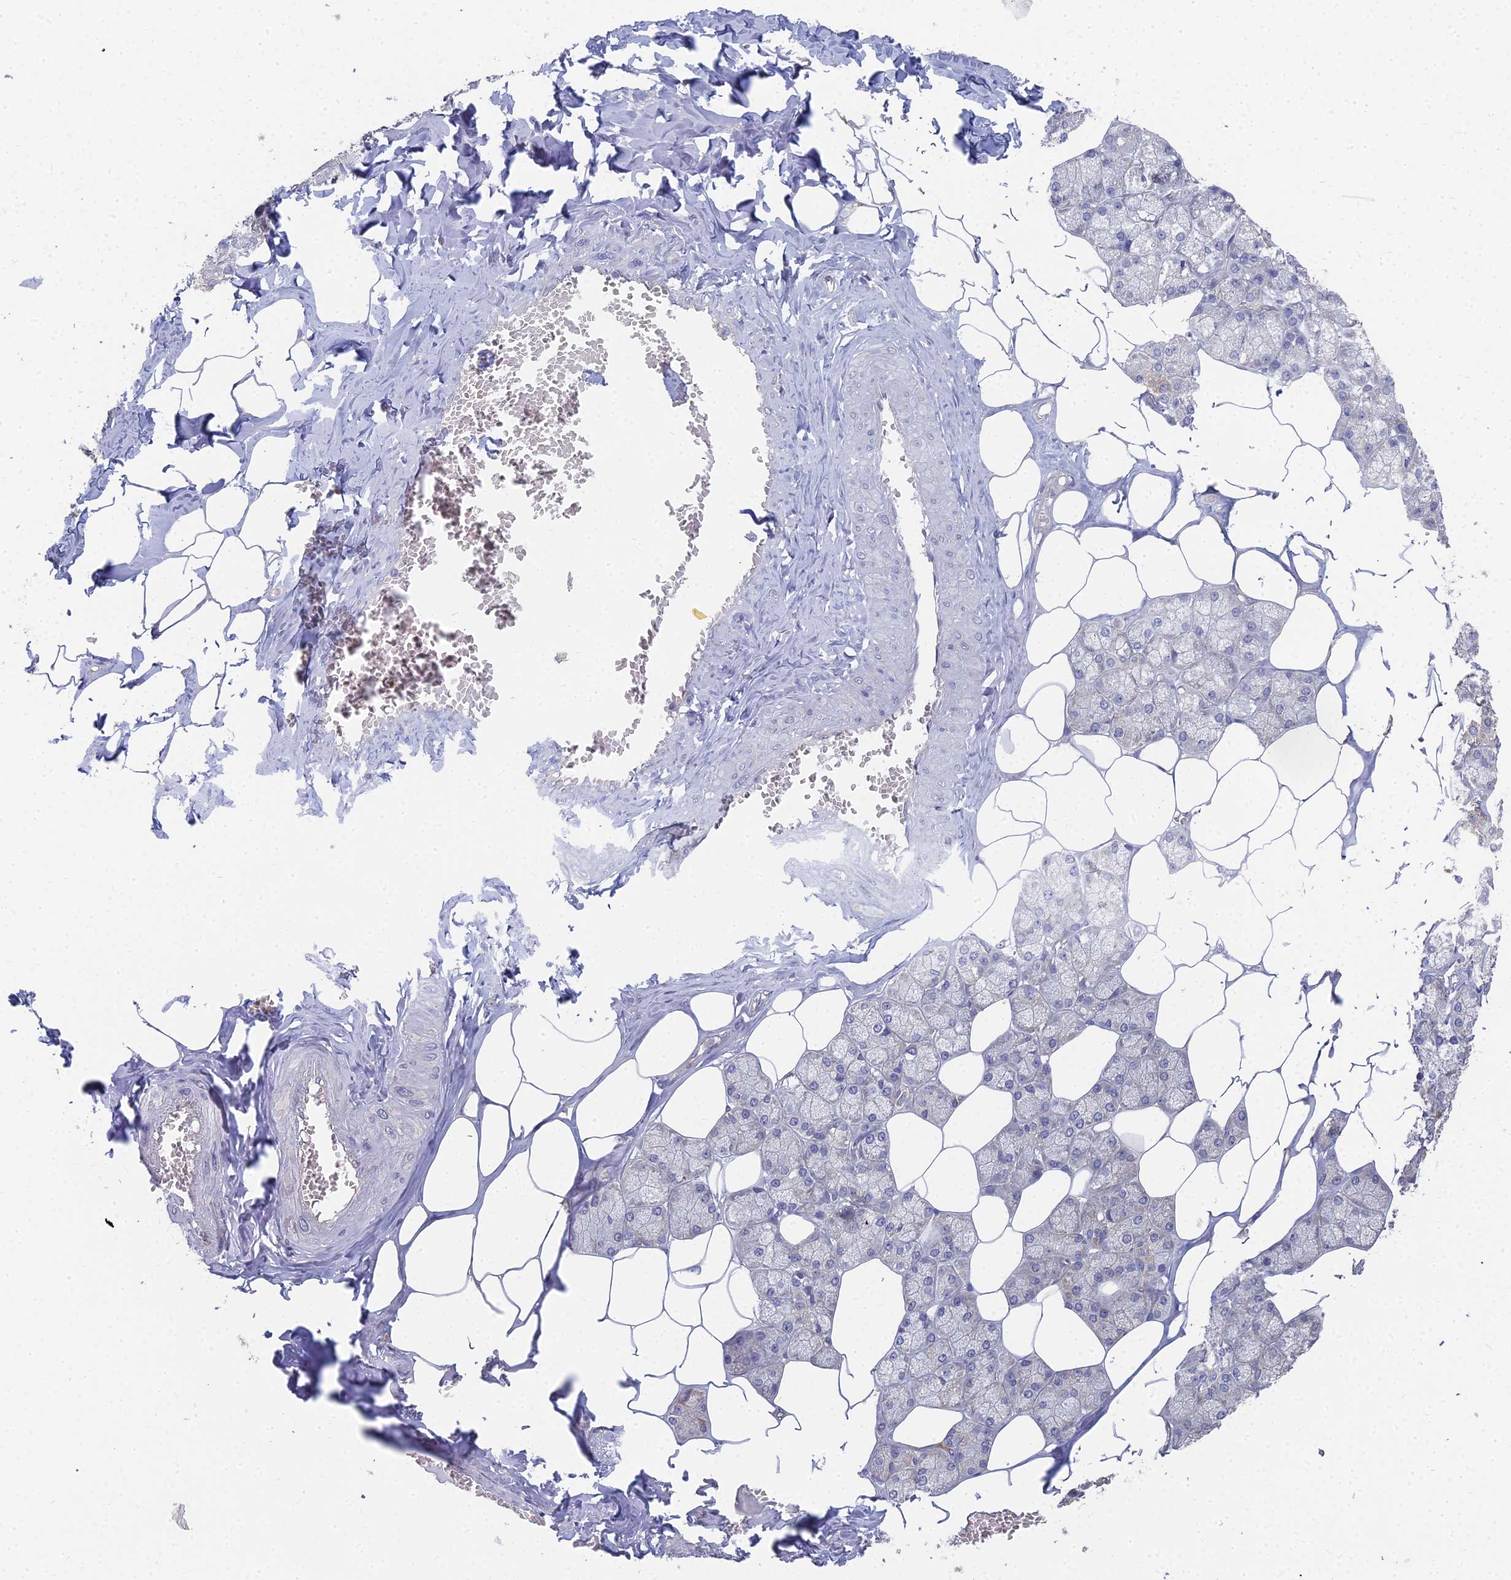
{"staining": {"intensity": "moderate", "quantity": "<25%", "location": "cytoplasmic/membranous"}, "tissue": "salivary gland", "cell_type": "Glandular cells", "image_type": "normal", "snomed": [{"axis": "morphology", "description": "Normal tissue, NOS"}, {"axis": "topography", "description": "Salivary gland"}], "caption": "A low amount of moderate cytoplasmic/membranous positivity is seen in about <25% of glandular cells in unremarkable salivary gland.", "gene": "RDX", "patient": {"sex": "male", "age": 62}}